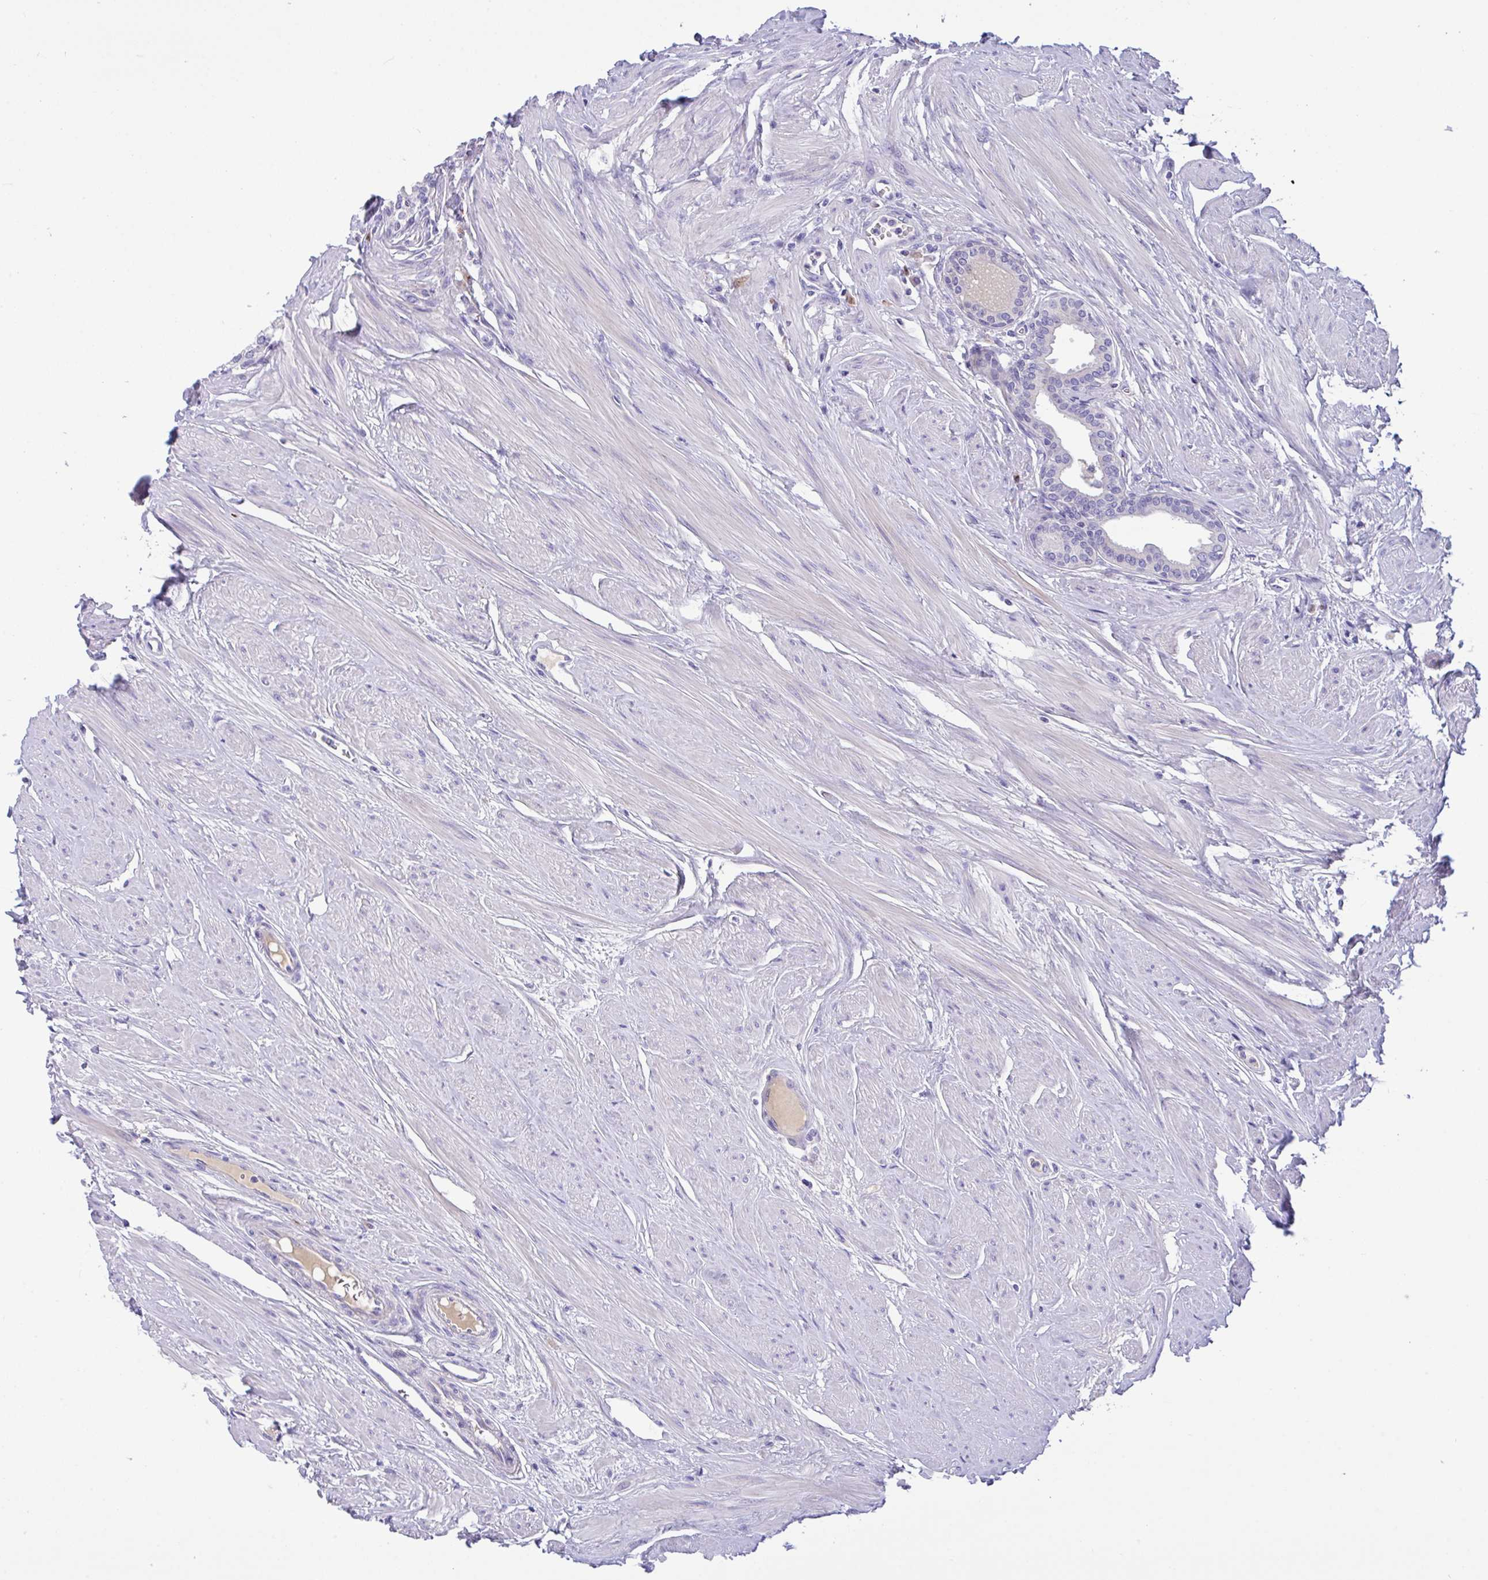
{"staining": {"intensity": "moderate", "quantity": "<25%", "location": "cytoplasmic/membranous"}, "tissue": "prostate", "cell_type": "Glandular cells", "image_type": "normal", "snomed": [{"axis": "morphology", "description": "Normal tissue, NOS"}, {"axis": "topography", "description": "Prostate"}, {"axis": "topography", "description": "Peripheral nerve tissue"}], "caption": "Immunohistochemistry (IHC) of normal prostate displays low levels of moderate cytoplasmic/membranous positivity in about <25% of glandular cells.", "gene": "FBXL20", "patient": {"sex": "male", "age": 55}}